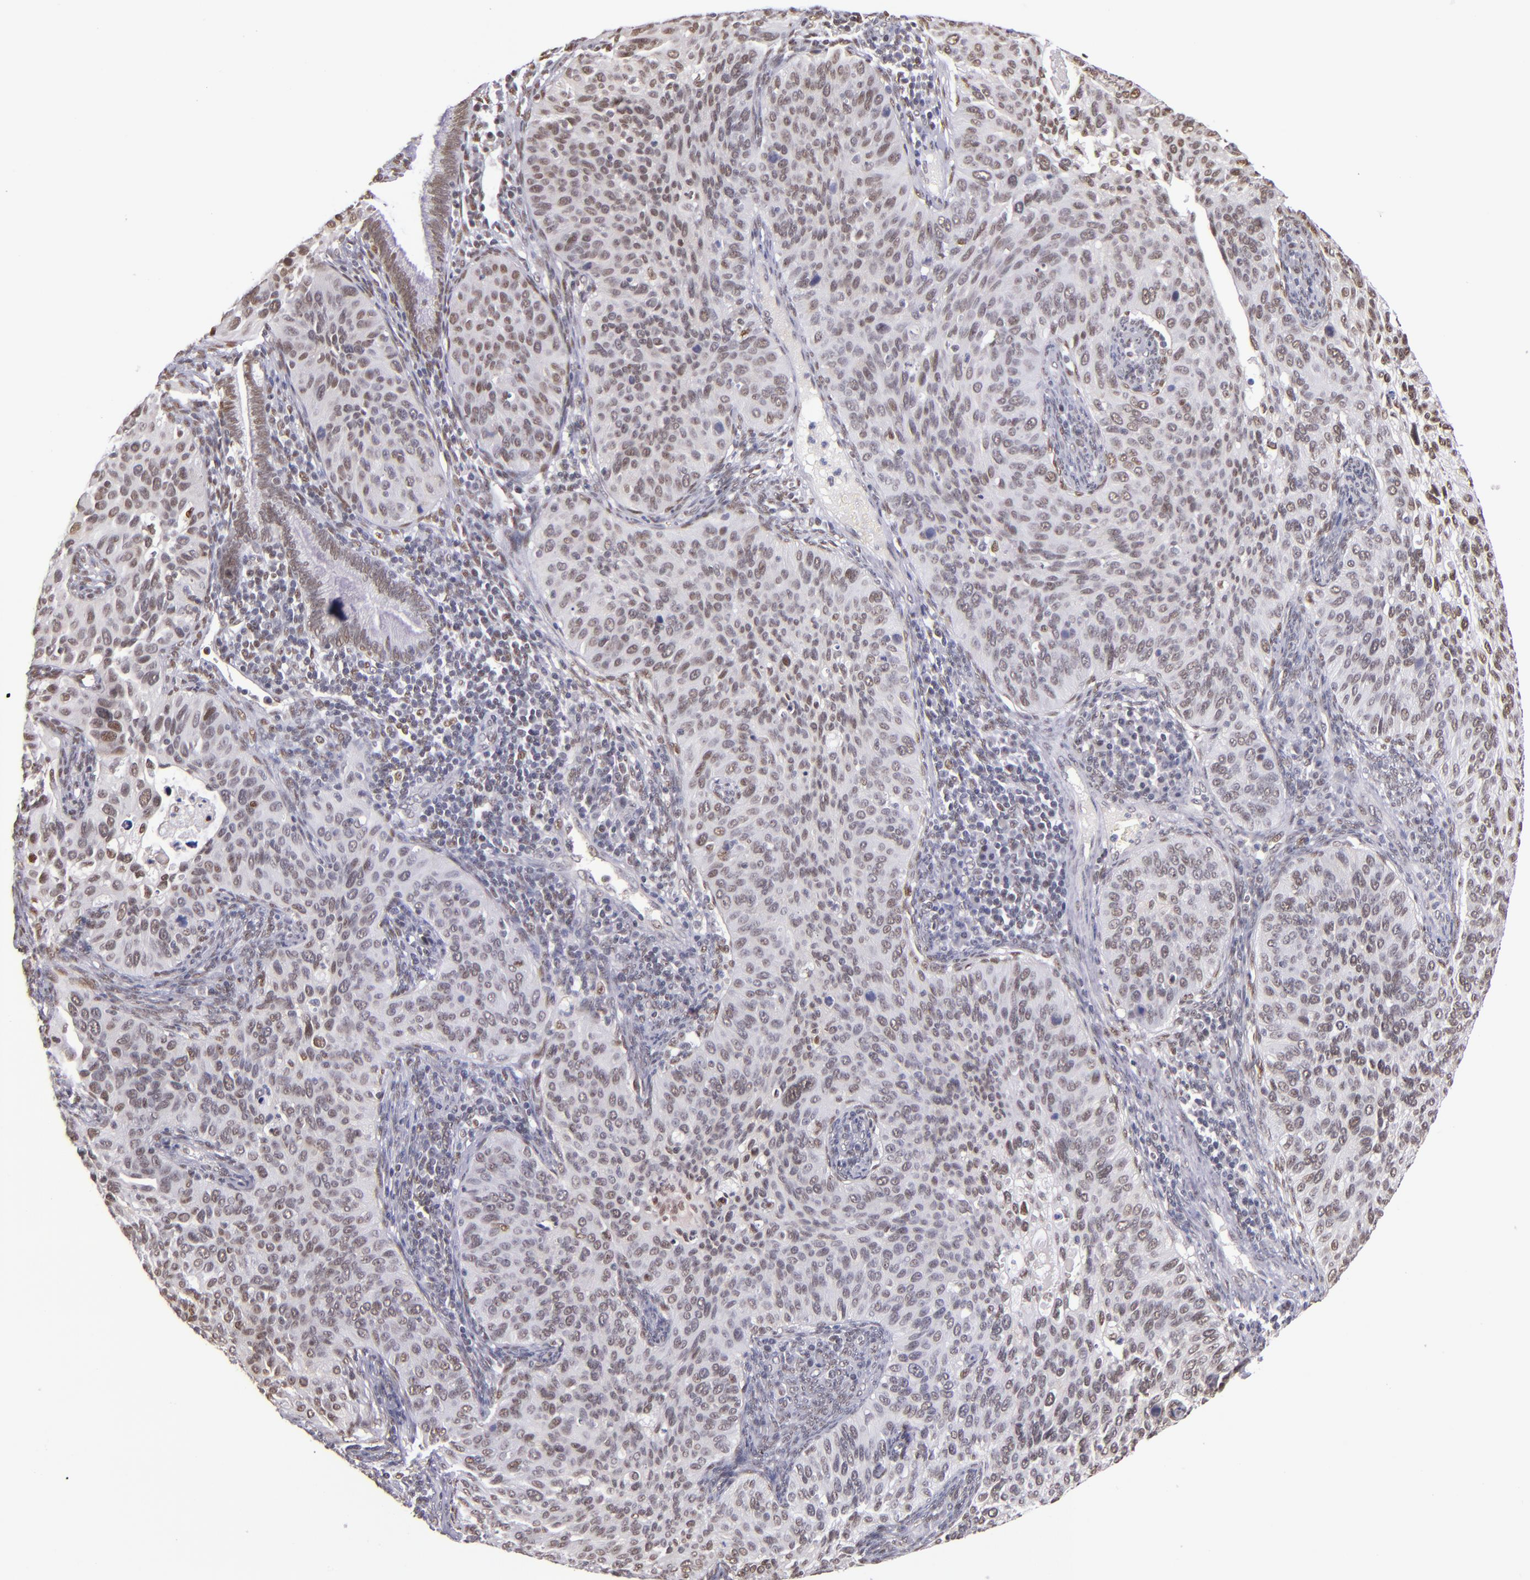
{"staining": {"intensity": "weak", "quantity": "25%-75%", "location": "nuclear"}, "tissue": "cervical cancer", "cell_type": "Tumor cells", "image_type": "cancer", "snomed": [{"axis": "morphology", "description": "Adenocarcinoma, NOS"}, {"axis": "topography", "description": "Cervix"}], "caption": "Immunohistochemistry of cervical cancer (adenocarcinoma) exhibits low levels of weak nuclear staining in about 25%-75% of tumor cells.", "gene": "NCOR2", "patient": {"sex": "female", "age": 29}}